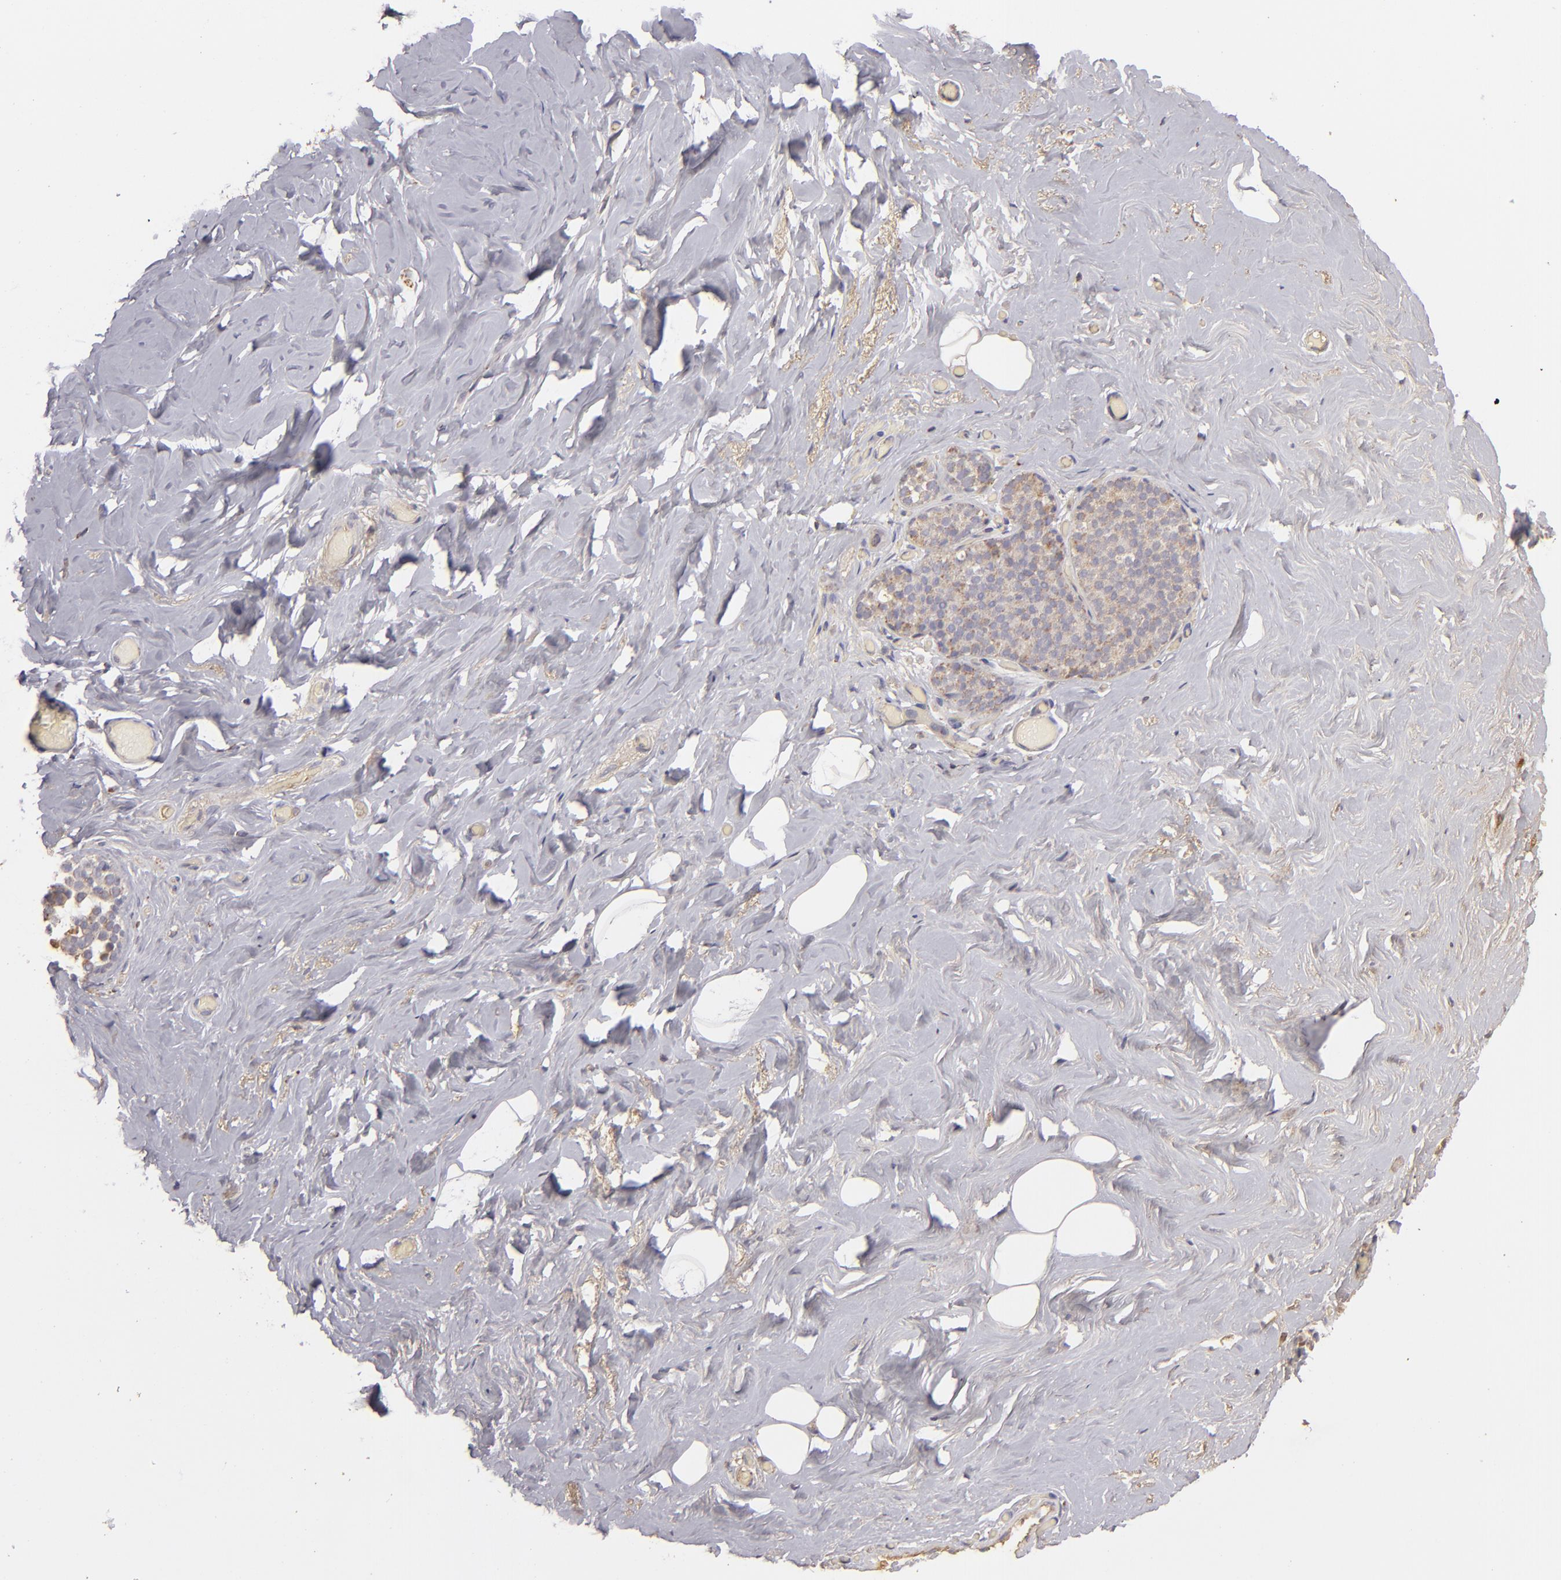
{"staining": {"intensity": "negative", "quantity": "none", "location": "none"}, "tissue": "breast", "cell_type": "Adipocytes", "image_type": "normal", "snomed": [{"axis": "morphology", "description": "Normal tissue, NOS"}, {"axis": "topography", "description": "Breast"}], "caption": "Immunohistochemistry (IHC) micrograph of normal breast: human breast stained with DAB demonstrates no significant protein staining in adipocytes.", "gene": "CFB", "patient": {"sex": "female", "age": 75}}